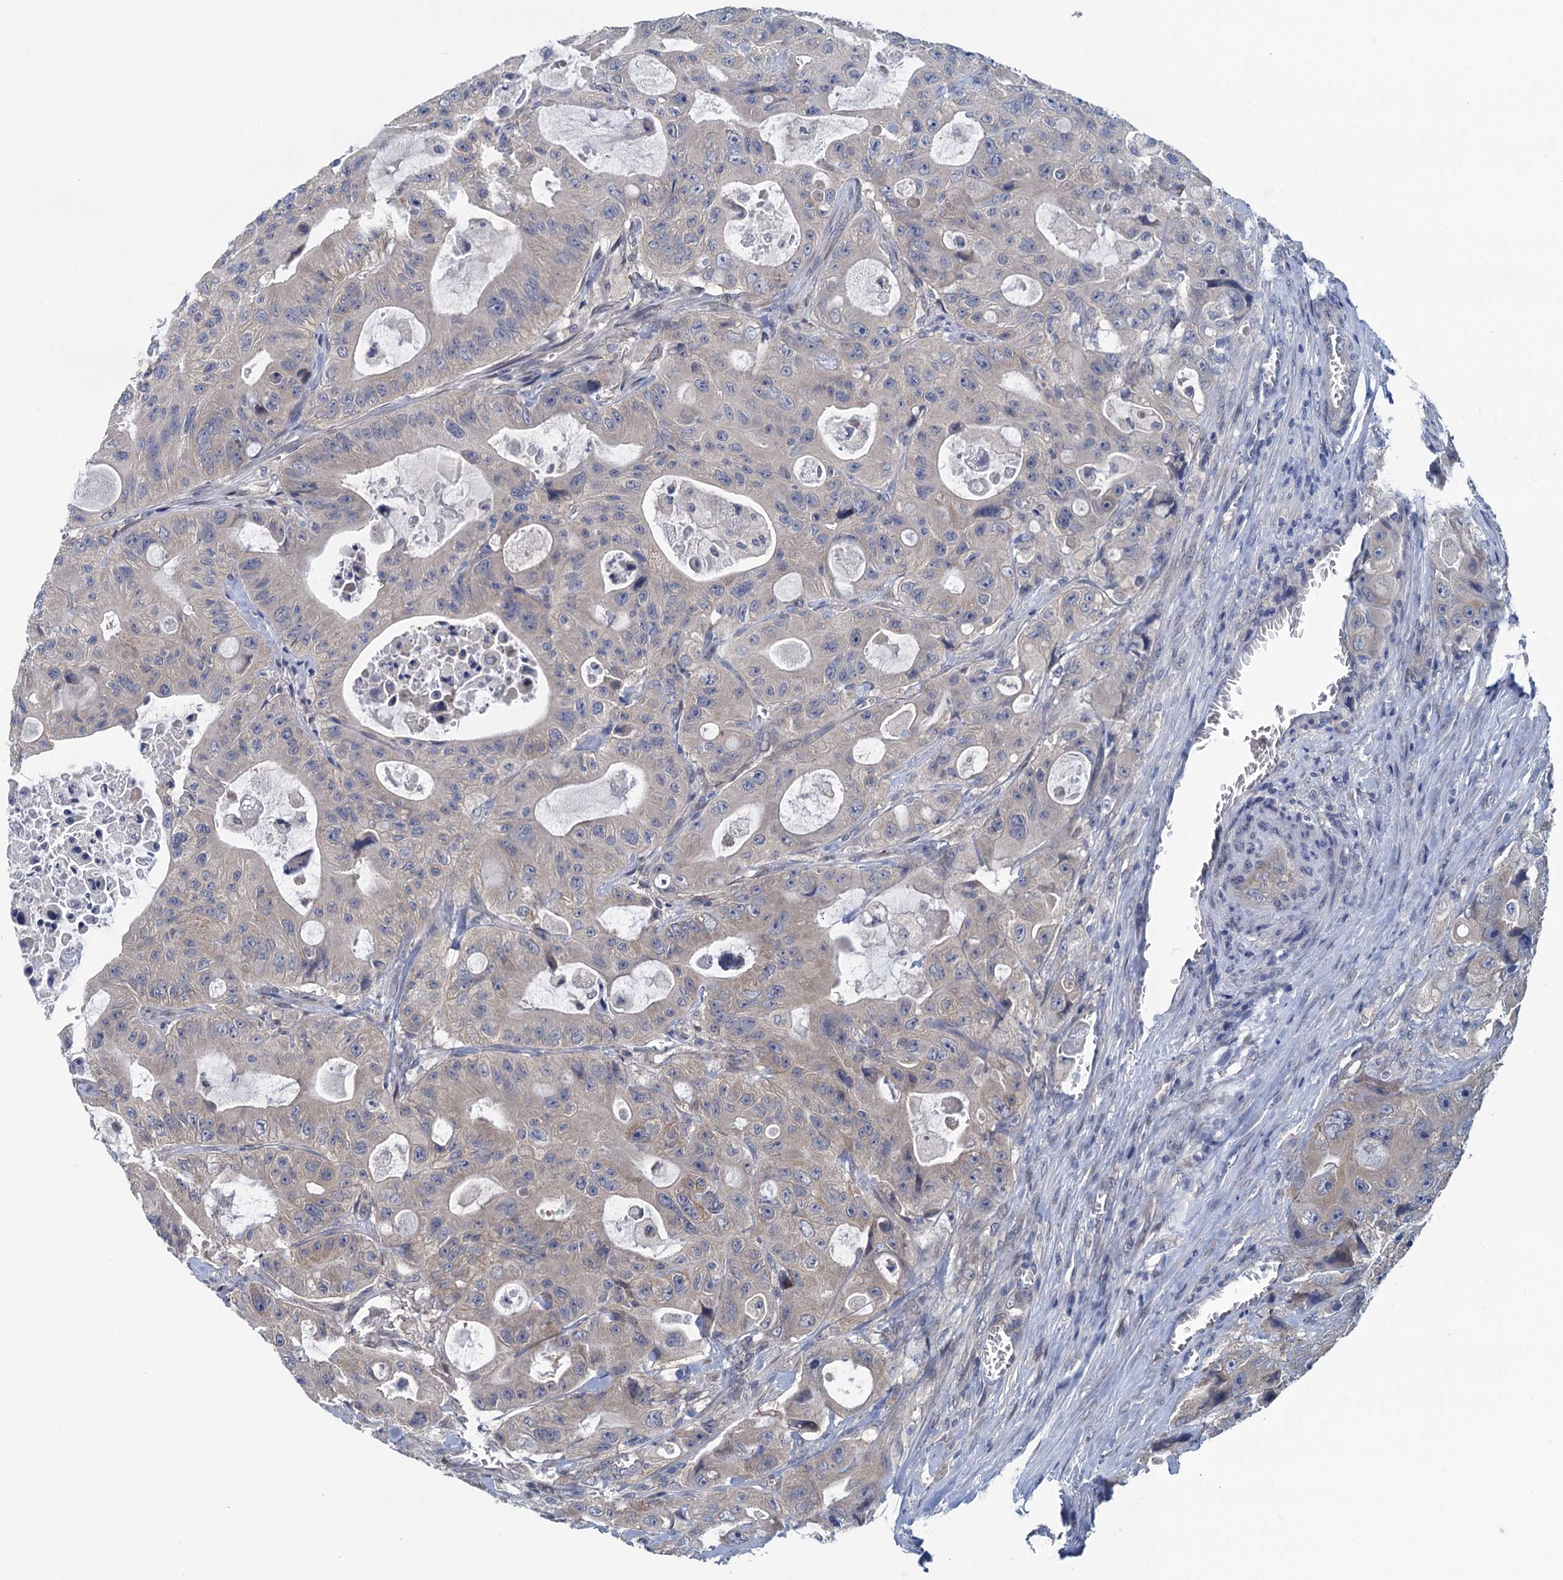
{"staining": {"intensity": "weak", "quantity": "<25%", "location": "cytoplasmic/membranous"}, "tissue": "colorectal cancer", "cell_type": "Tumor cells", "image_type": "cancer", "snomed": [{"axis": "morphology", "description": "Adenocarcinoma, NOS"}, {"axis": "topography", "description": "Colon"}], "caption": "Colorectal cancer was stained to show a protein in brown. There is no significant expression in tumor cells.", "gene": "CTU2", "patient": {"sex": "female", "age": 46}}